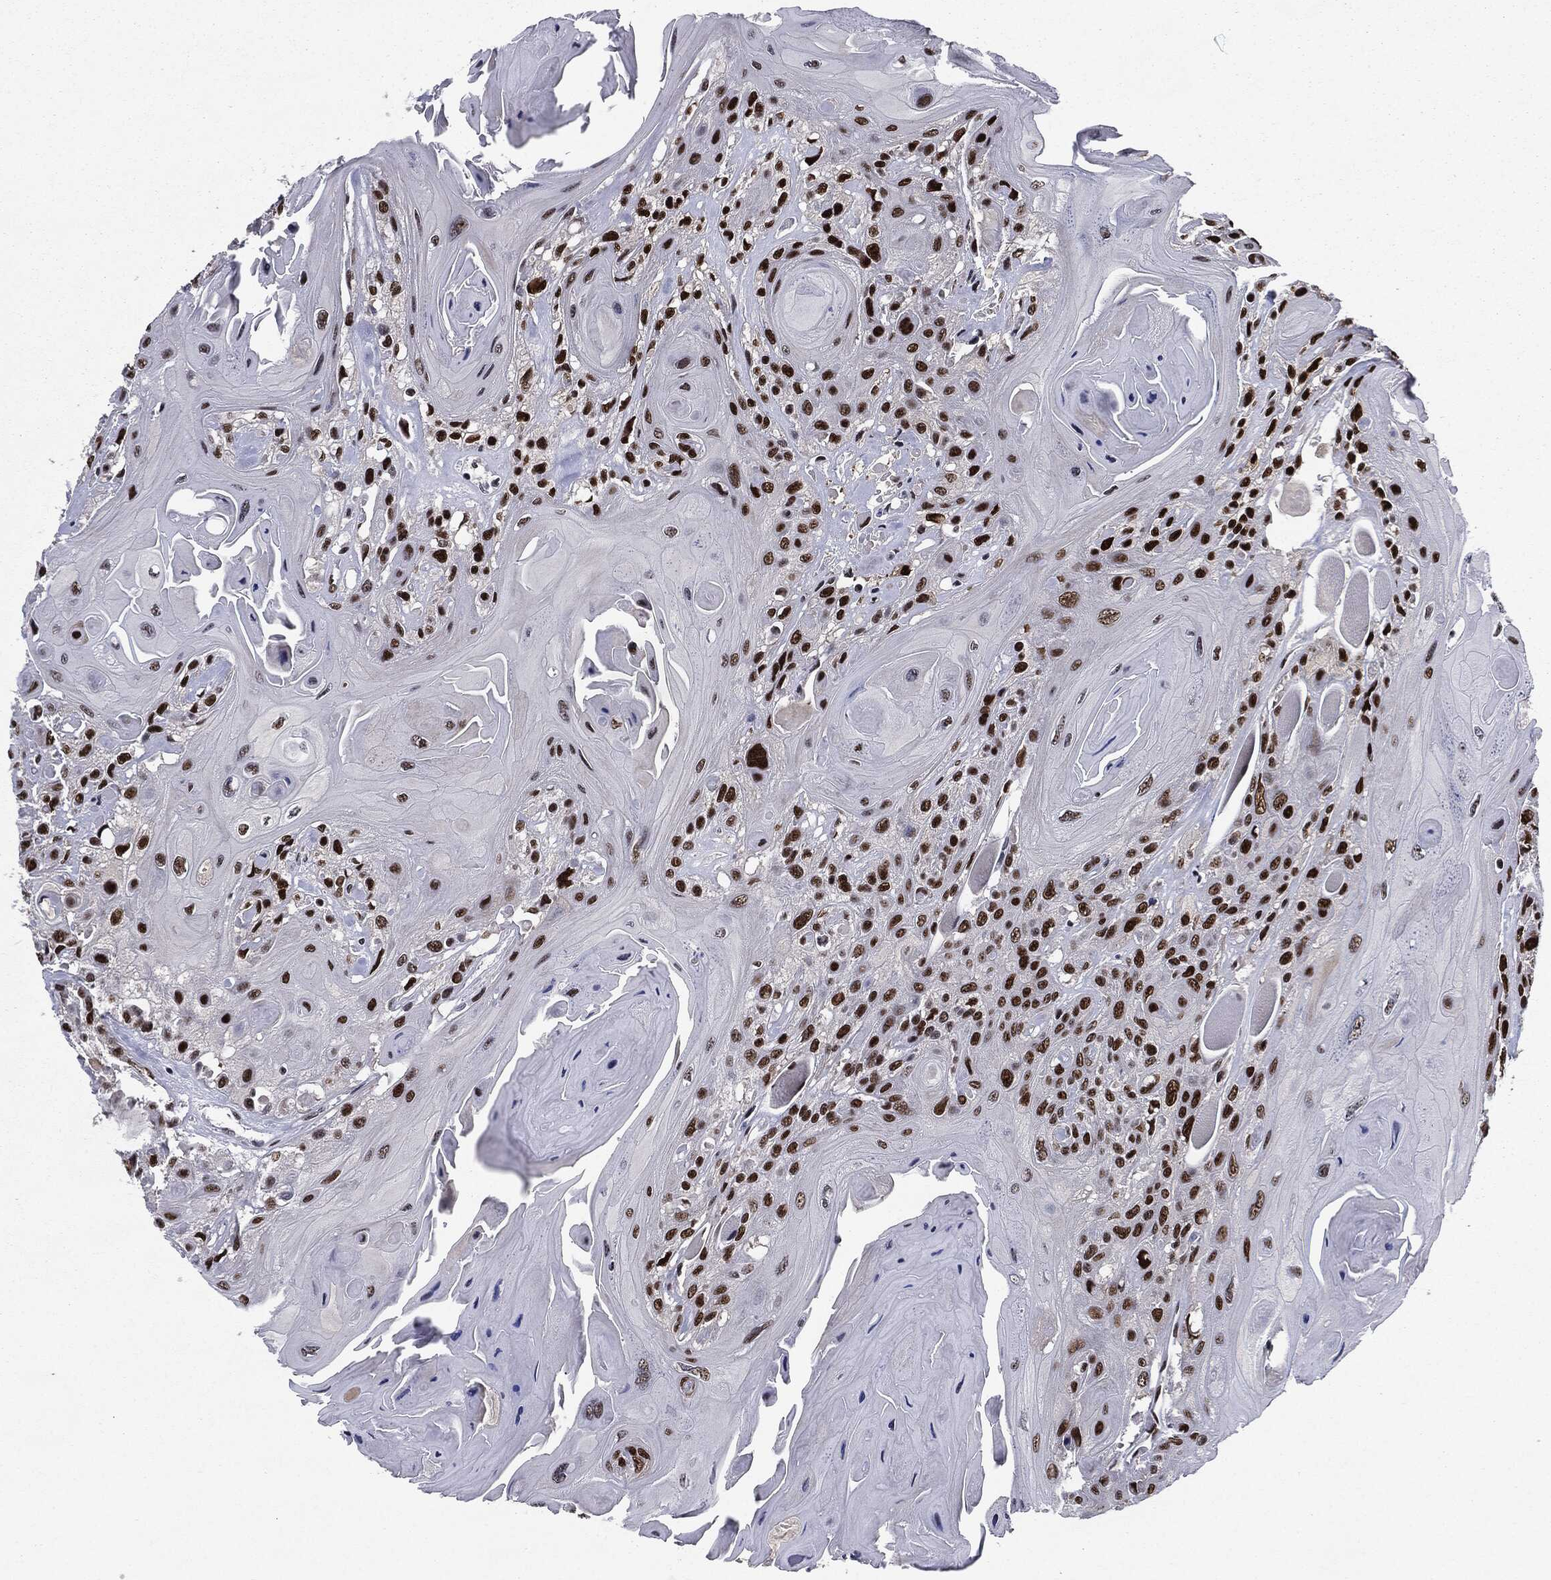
{"staining": {"intensity": "strong", "quantity": "25%-75%", "location": "nuclear"}, "tissue": "head and neck cancer", "cell_type": "Tumor cells", "image_type": "cancer", "snomed": [{"axis": "morphology", "description": "Squamous cell carcinoma, NOS"}, {"axis": "topography", "description": "Head-Neck"}], "caption": "Head and neck cancer (squamous cell carcinoma) stained with a brown dye displays strong nuclear positive staining in about 25%-75% of tumor cells.", "gene": "JUN", "patient": {"sex": "female", "age": 59}}